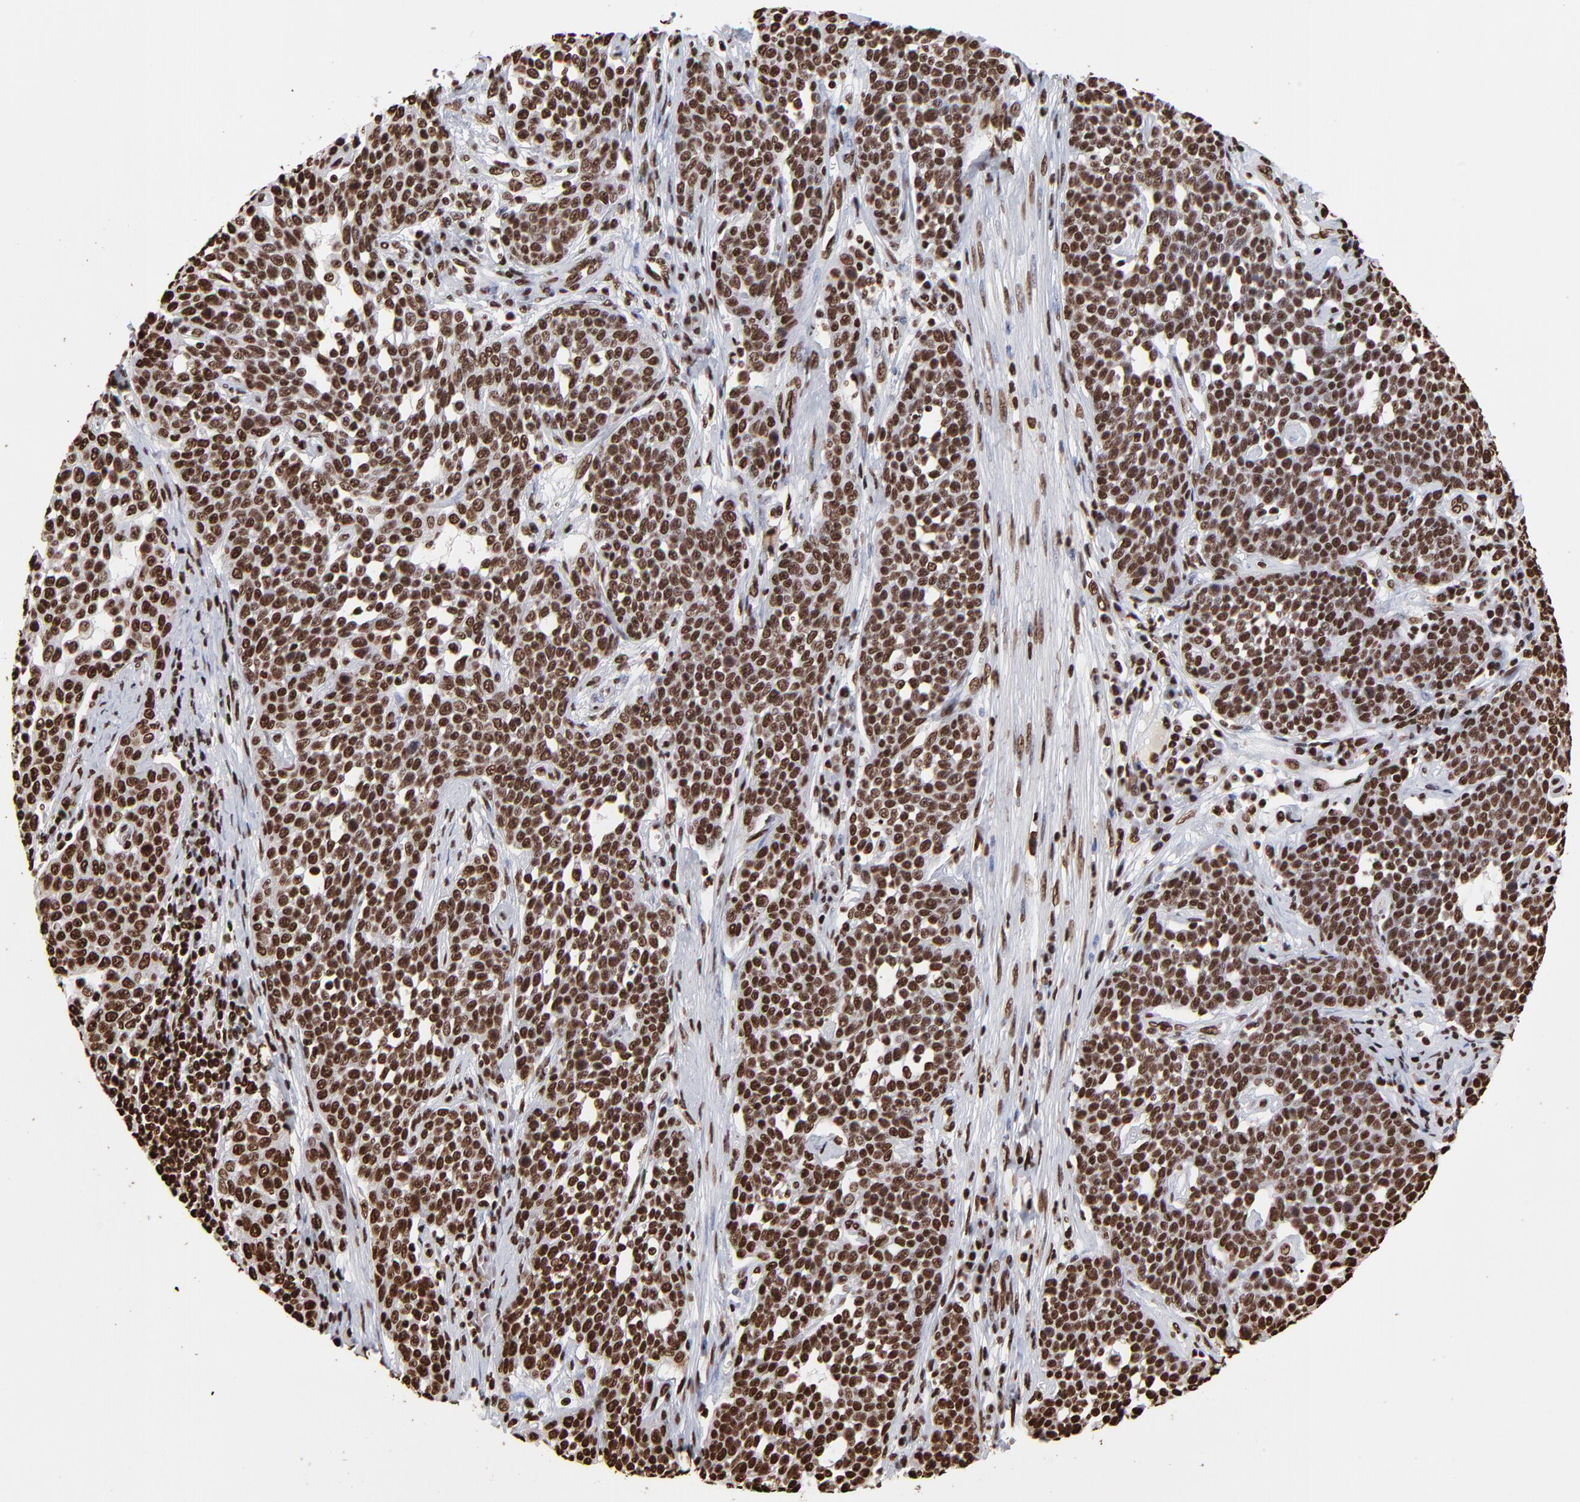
{"staining": {"intensity": "strong", "quantity": ">75%", "location": "nuclear"}, "tissue": "cervical cancer", "cell_type": "Tumor cells", "image_type": "cancer", "snomed": [{"axis": "morphology", "description": "Squamous cell carcinoma, NOS"}, {"axis": "topography", "description": "Cervix"}], "caption": "Cervical cancer stained with a brown dye reveals strong nuclear positive expression in approximately >75% of tumor cells.", "gene": "ZNF544", "patient": {"sex": "female", "age": 34}}